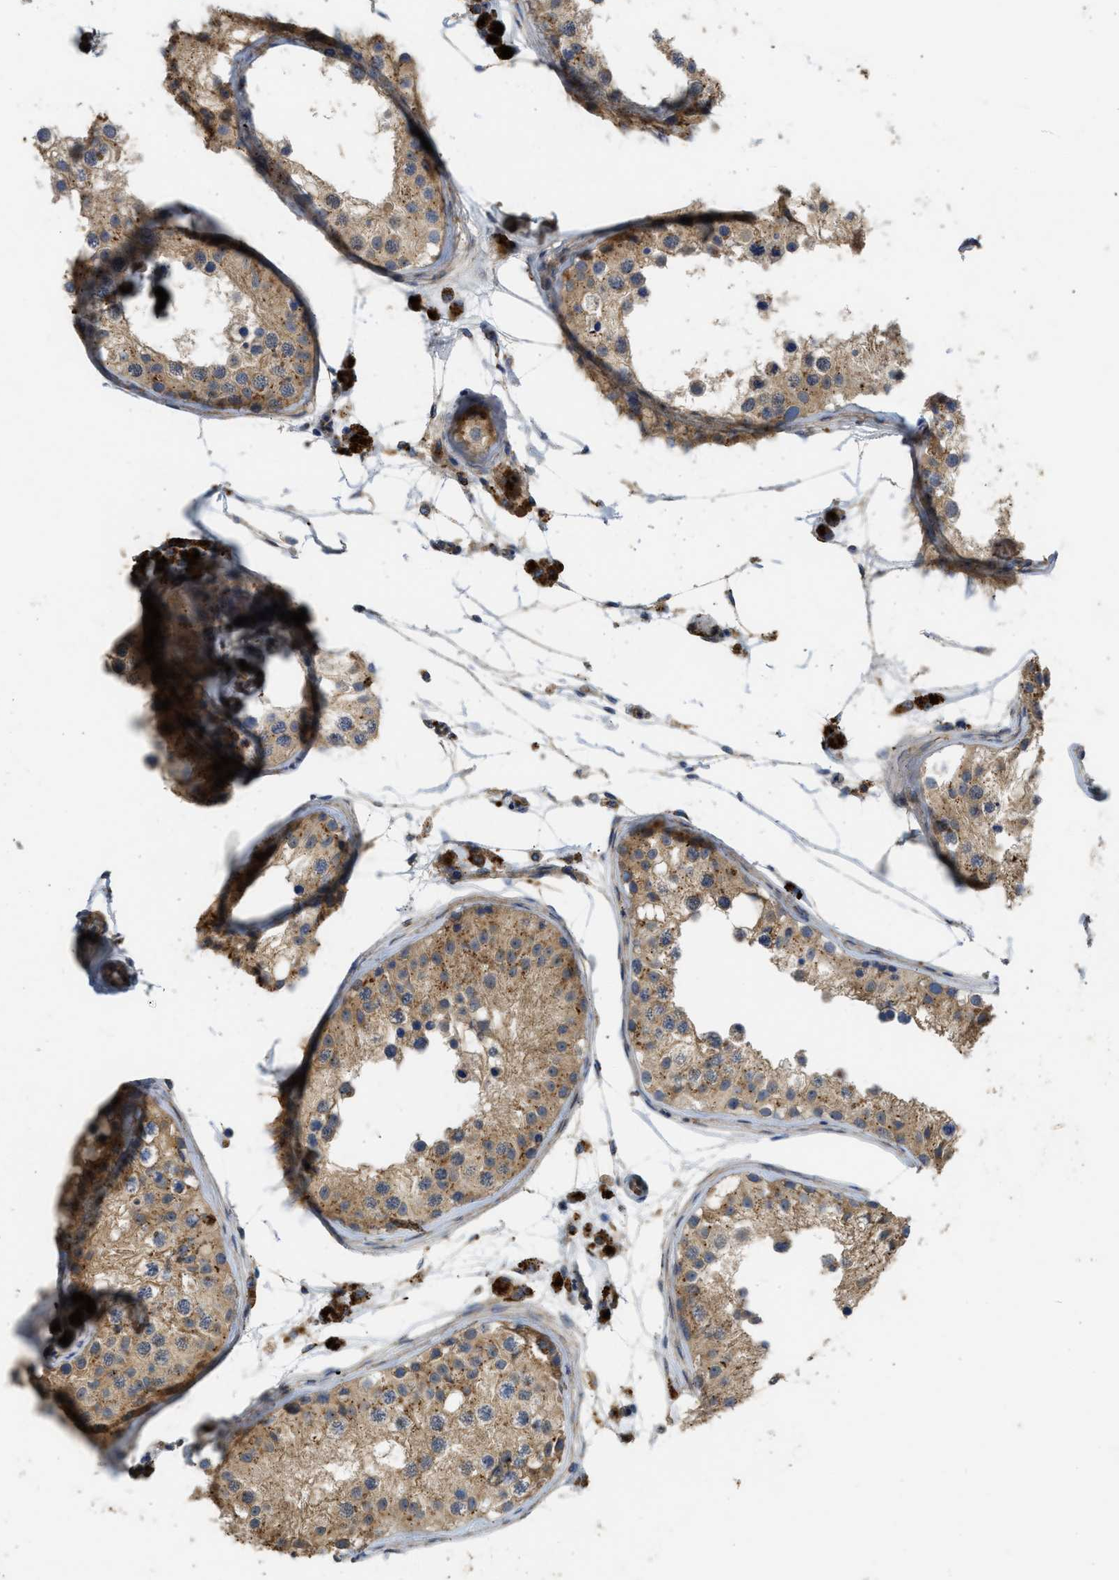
{"staining": {"intensity": "moderate", "quantity": ">75%", "location": "cytoplasmic/membranous"}, "tissue": "testis", "cell_type": "Cells in seminiferous ducts", "image_type": "normal", "snomed": [{"axis": "morphology", "description": "Normal tissue, NOS"}, {"axis": "morphology", "description": "Adenocarcinoma, metastatic, NOS"}, {"axis": "topography", "description": "Testis"}], "caption": "Immunohistochemistry staining of unremarkable testis, which displays medium levels of moderate cytoplasmic/membranous positivity in about >75% of cells in seminiferous ducts indicating moderate cytoplasmic/membranous protein positivity. The staining was performed using DAB (3,3'-diaminobenzidine) (brown) for protein detection and nuclei were counterstained in hematoxylin (blue).", "gene": "CSRNP2", "patient": {"sex": "male", "age": 26}}